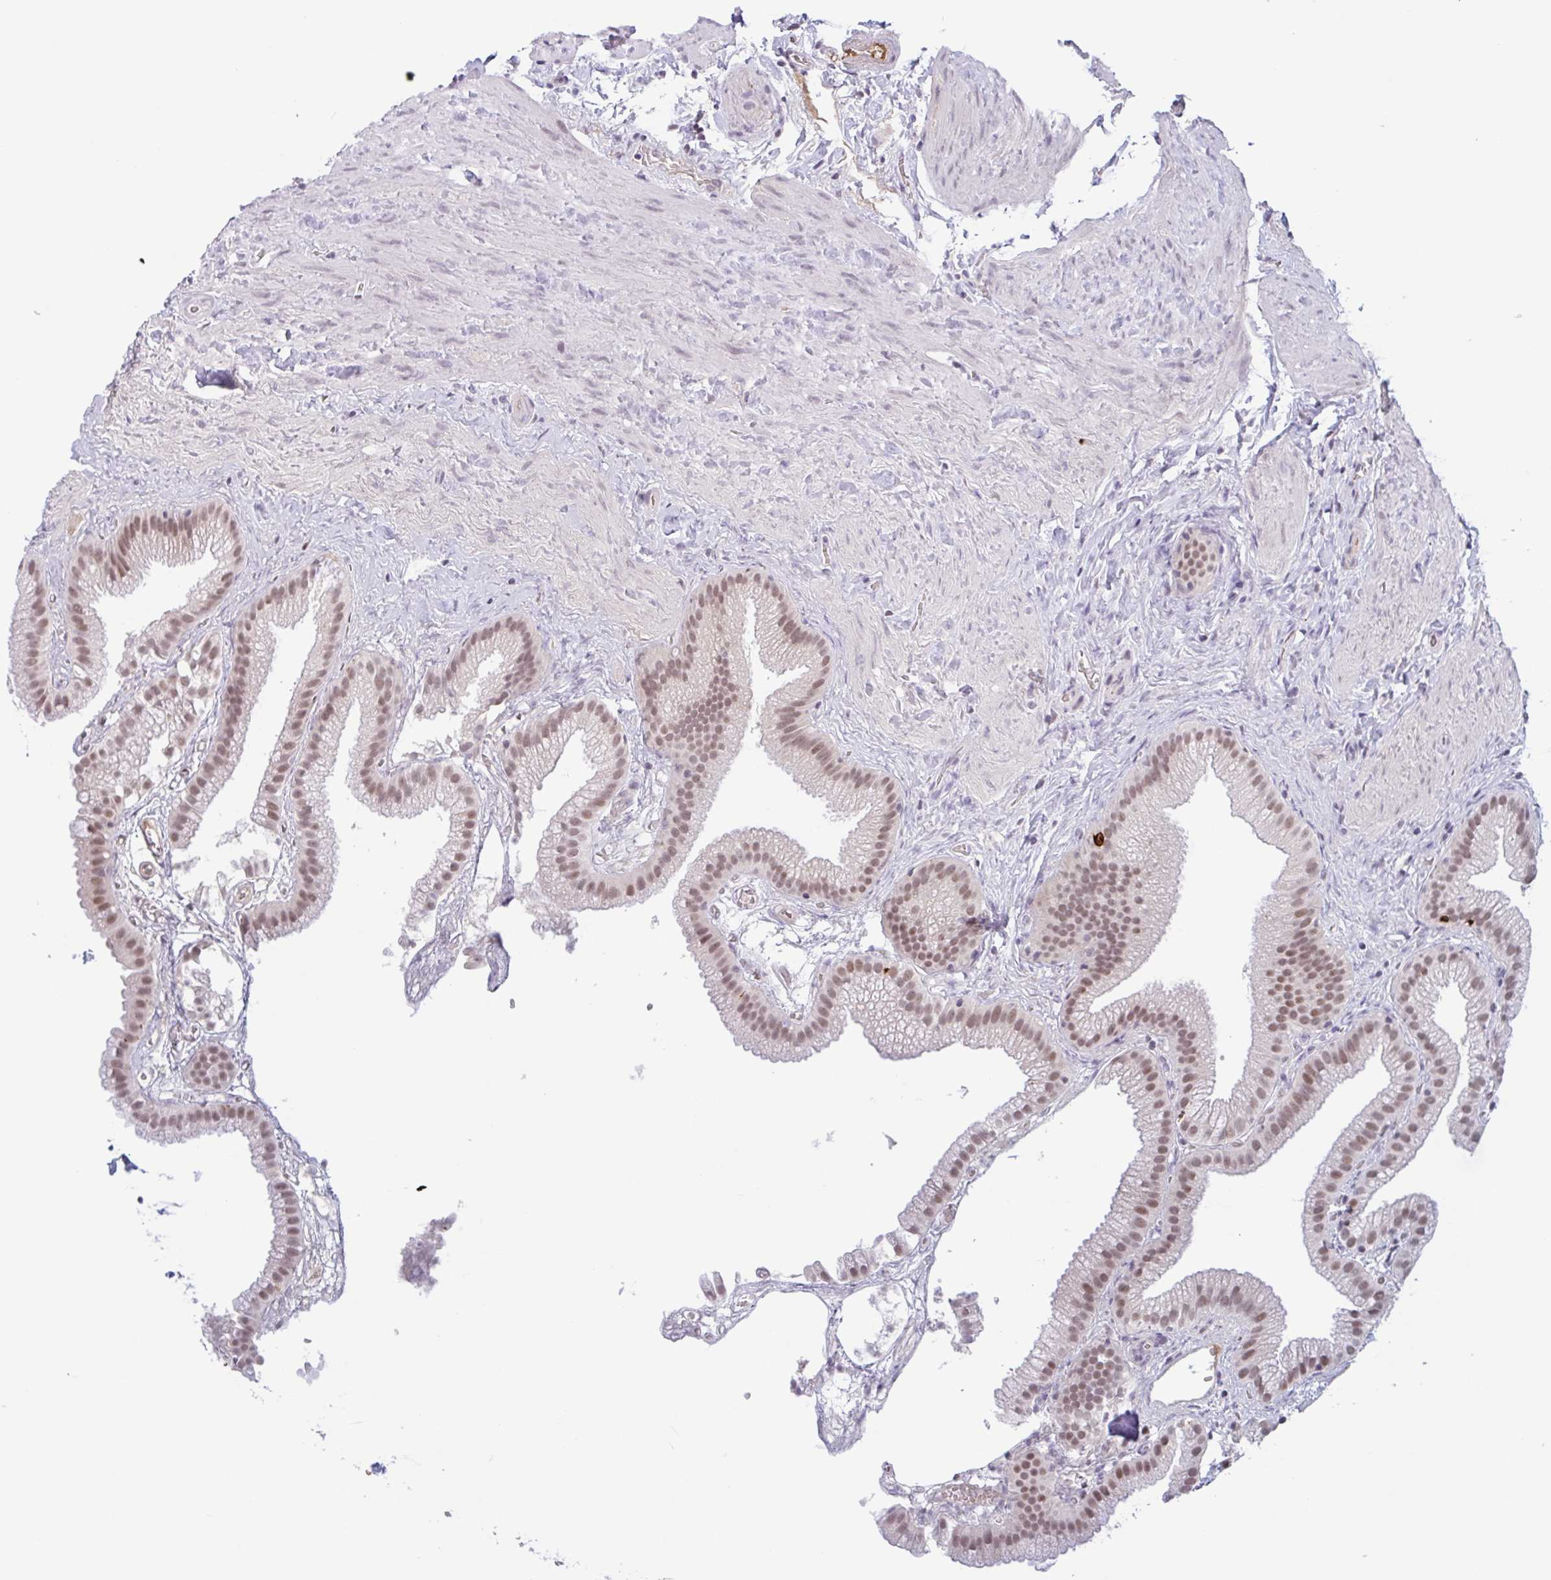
{"staining": {"intensity": "moderate", "quantity": "25%-75%", "location": "nuclear"}, "tissue": "gallbladder", "cell_type": "Glandular cells", "image_type": "normal", "snomed": [{"axis": "morphology", "description": "Normal tissue, NOS"}, {"axis": "topography", "description": "Gallbladder"}], "caption": "Brown immunohistochemical staining in benign gallbladder shows moderate nuclear positivity in about 25%-75% of glandular cells.", "gene": "PLG", "patient": {"sex": "female", "age": 63}}